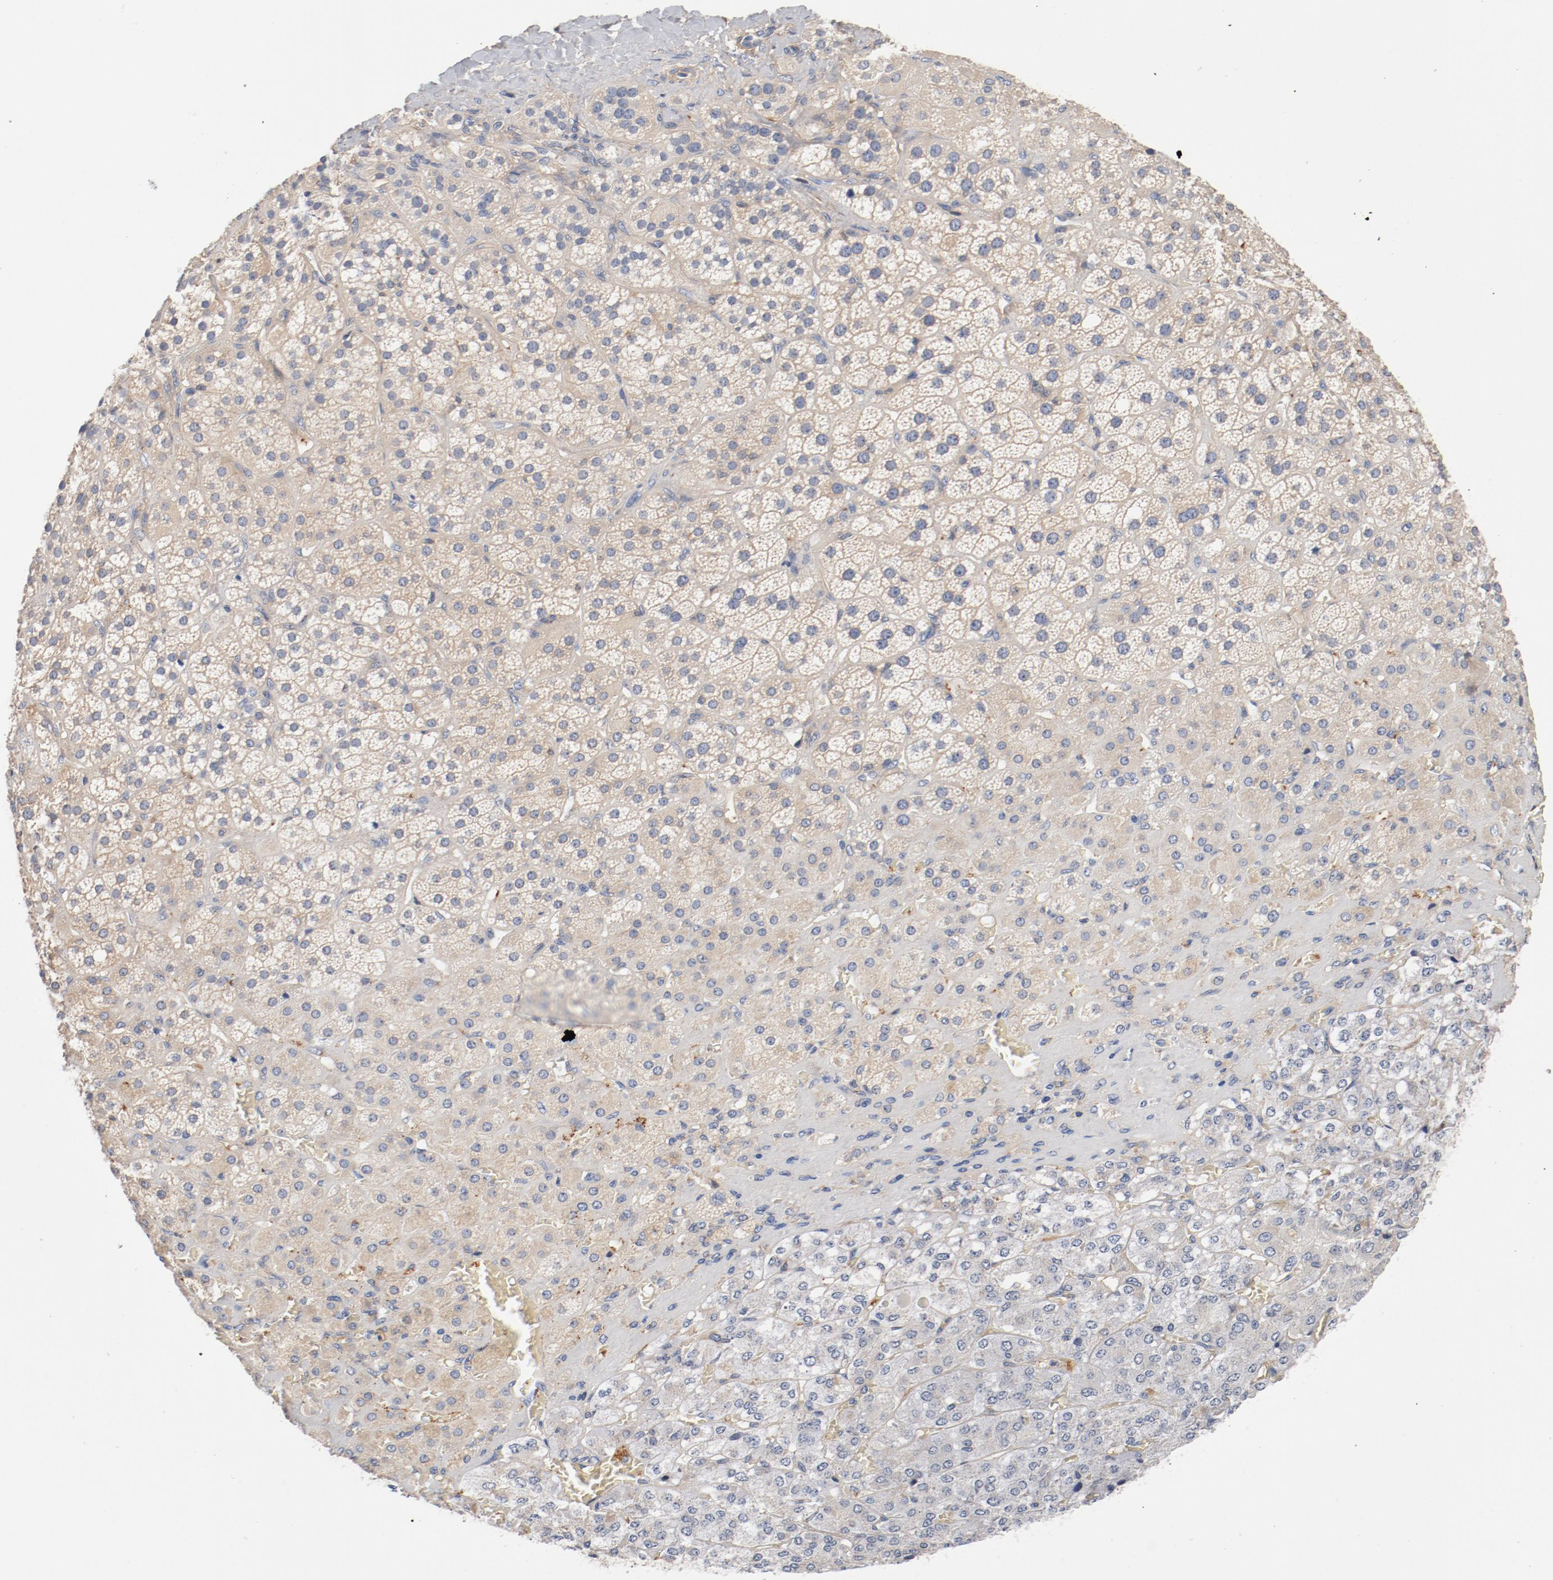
{"staining": {"intensity": "moderate", "quantity": ">75%", "location": "cytoplasmic/membranous"}, "tissue": "adrenal gland", "cell_type": "Glandular cells", "image_type": "normal", "snomed": [{"axis": "morphology", "description": "Normal tissue, NOS"}, {"axis": "topography", "description": "Adrenal gland"}], "caption": "Protein staining of benign adrenal gland reveals moderate cytoplasmic/membranous positivity in about >75% of glandular cells.", "gene": "ILK", "patient": {"sex": "female", "age": 71}}